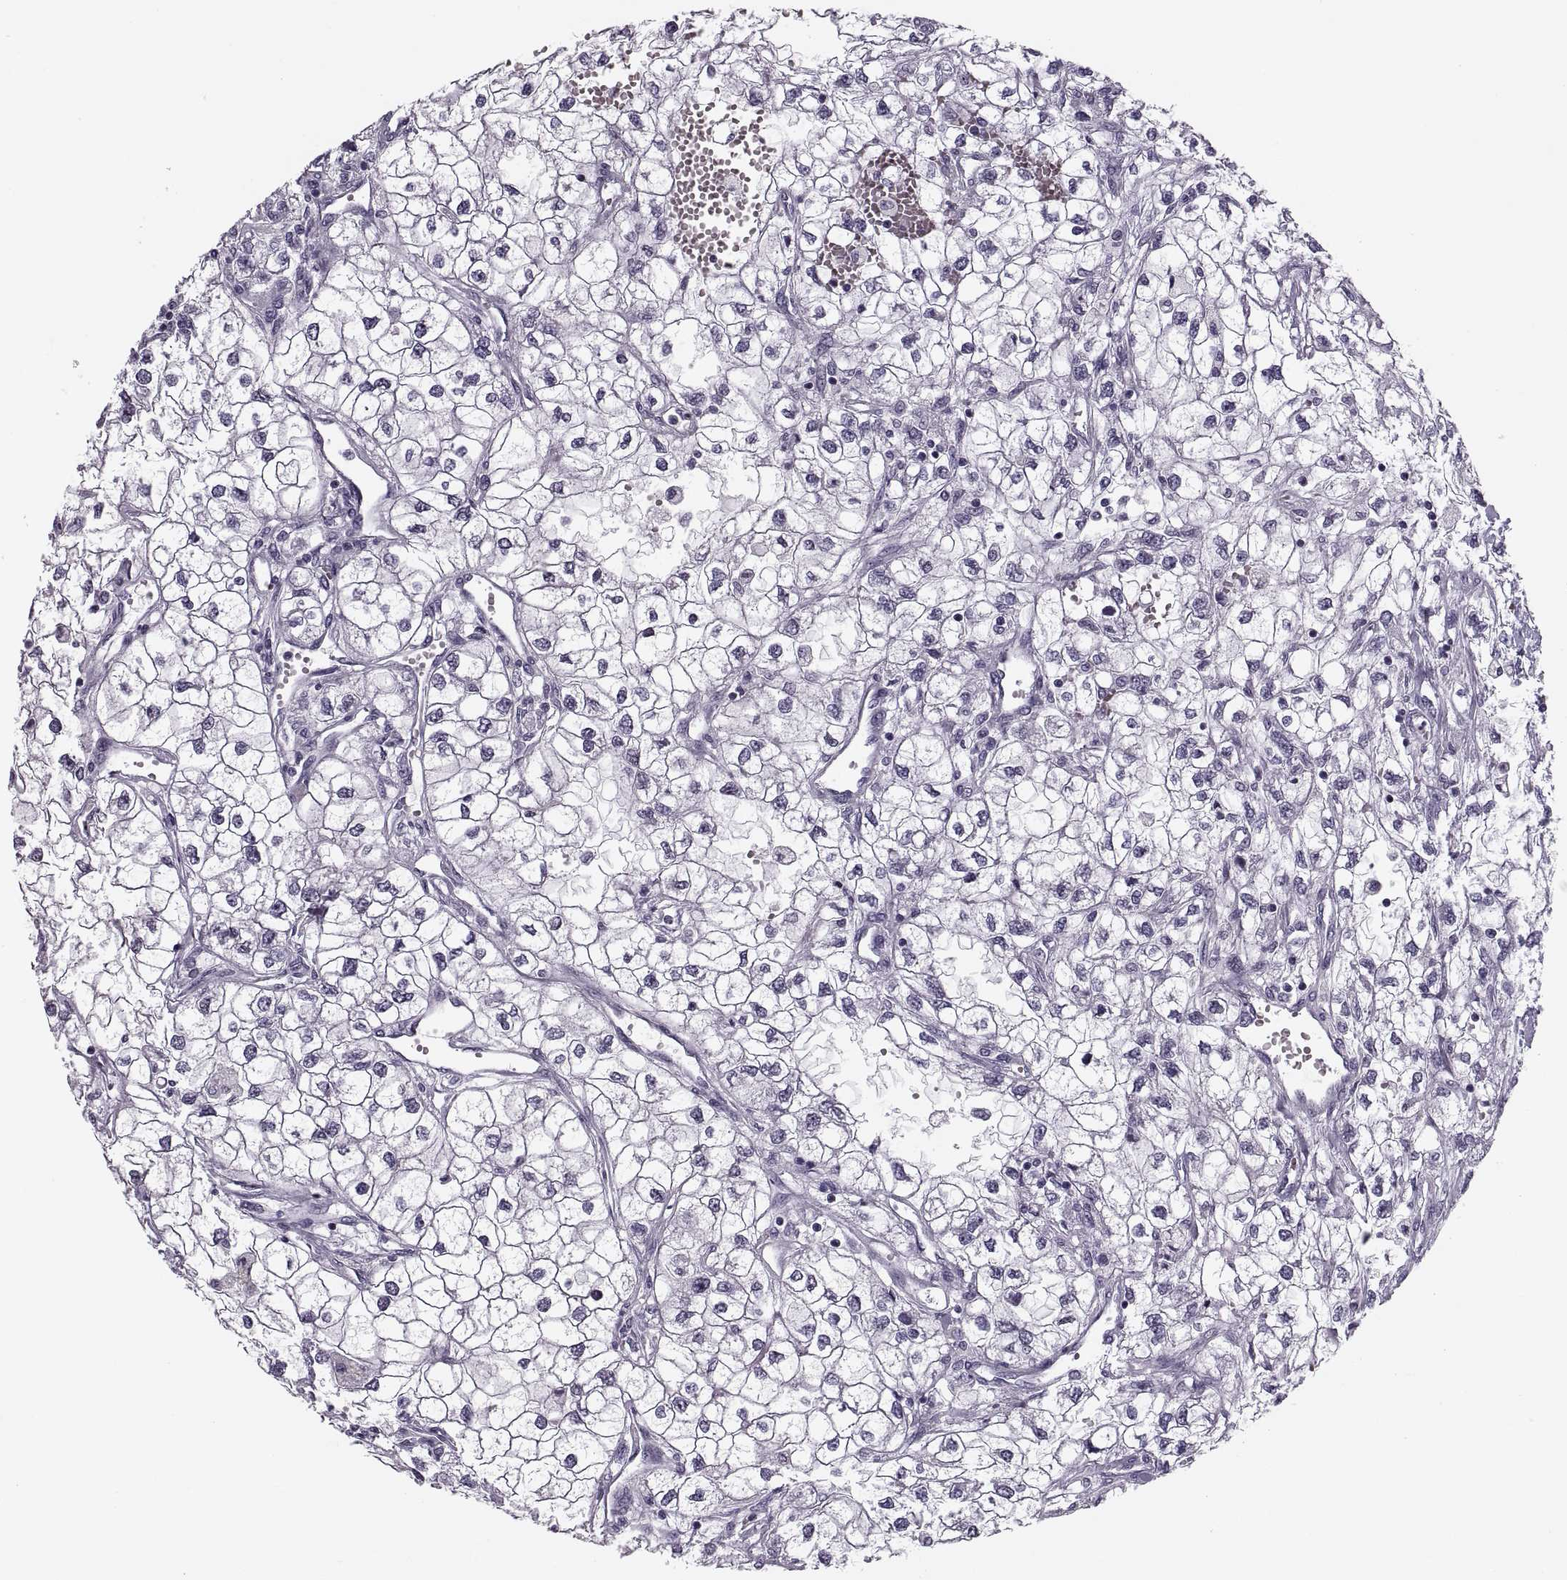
{"staining": {"intensity": "negative", "quantity": "none", "location": "none"}, "tissue": "renal cancer", "cell_type": "Tumor cells", "image_type": "cancer", "snomed": [{"axis": "morphology", "description": "Adenocarcinoma, NOS"}, {"axis": "topography", "description": "Kidney"}], "caption": "A photomicrograph of adenocarcinoma (renal) stained for a protein reveals no brown staining in tumor cells.", "gene": "PAGE5", "patient": {"sex": "male", "age": 59}}